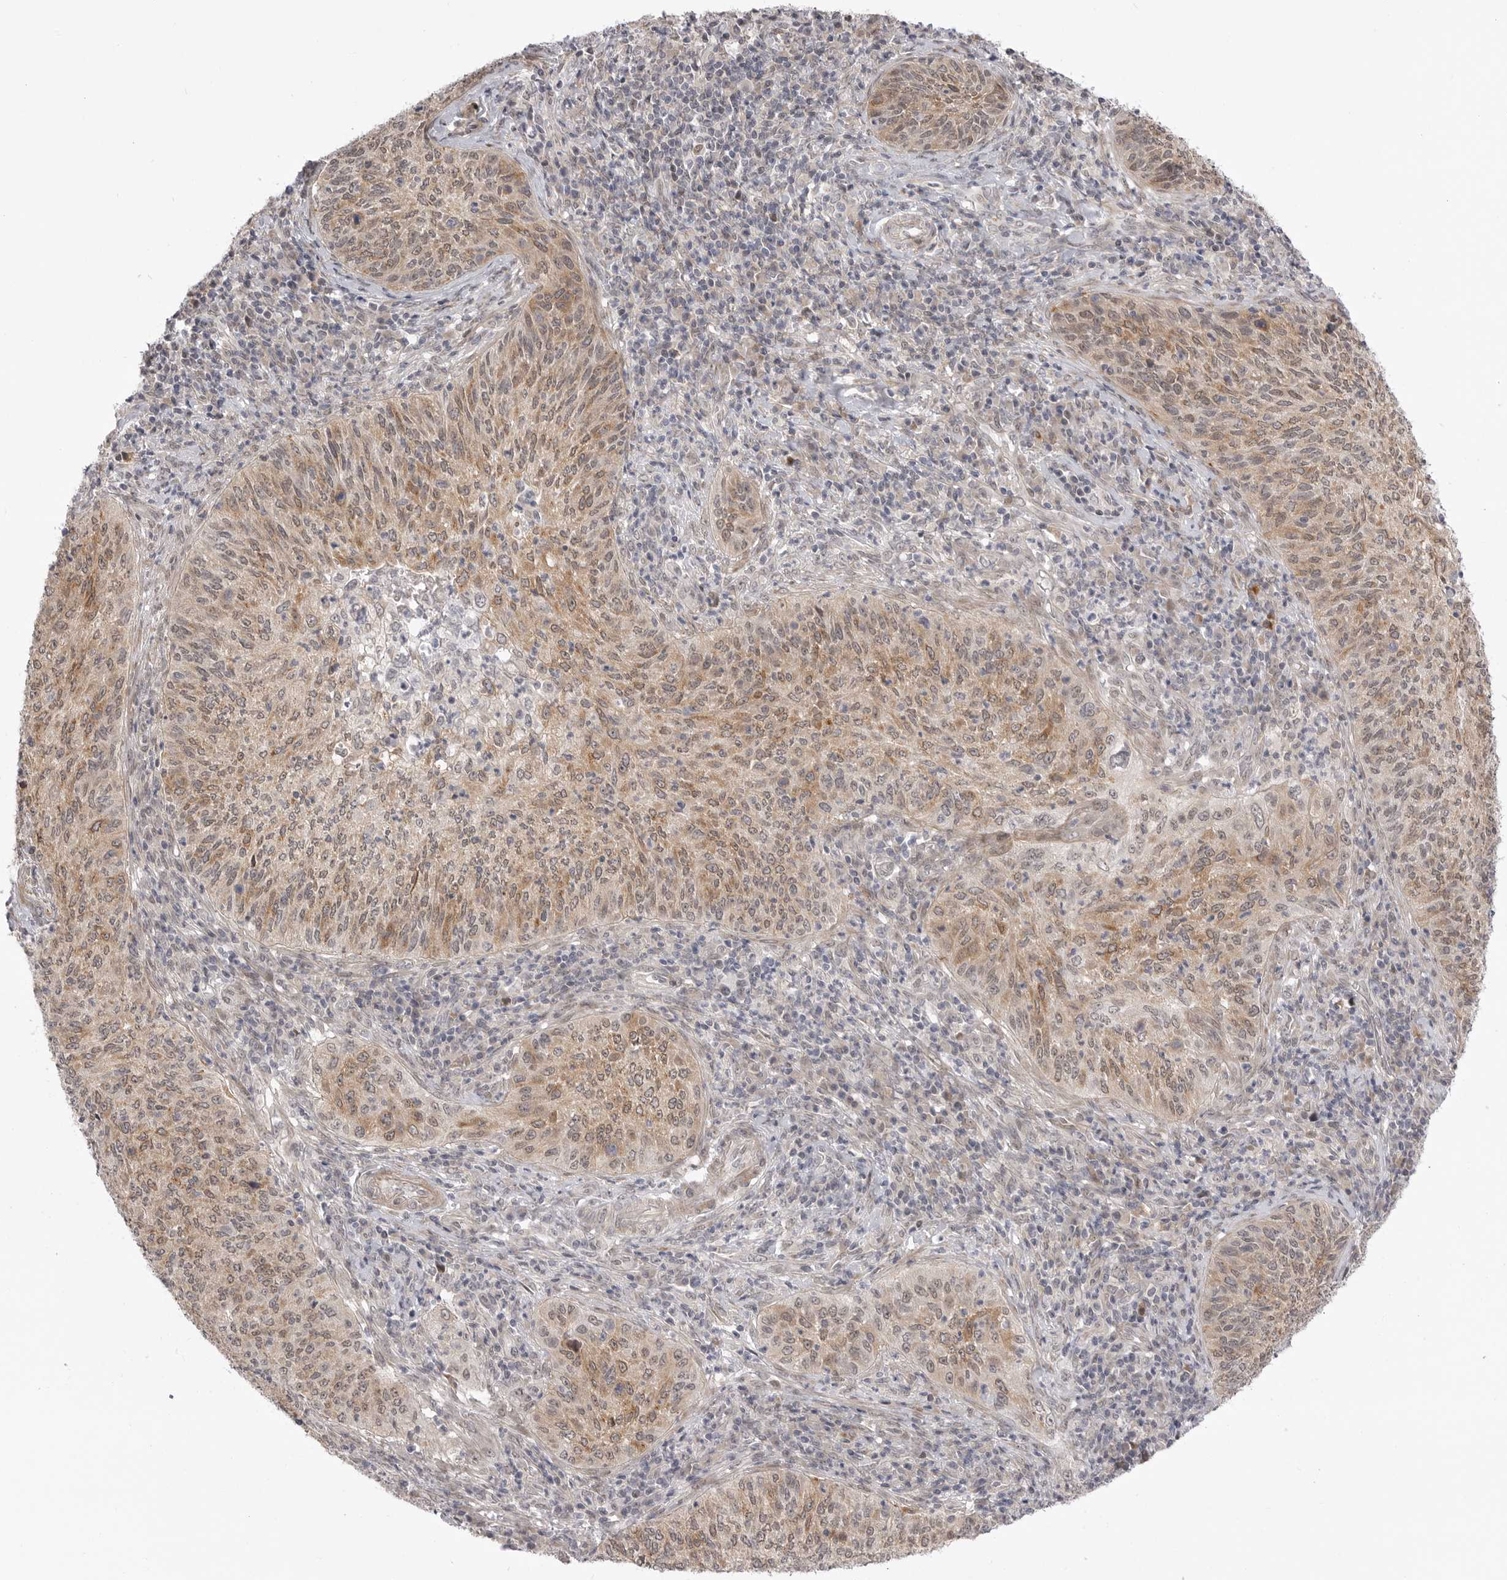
{"staining": {"intensity": "moderate", "quantity": ">75%", "location": "cytoplasmic/membranous,nuclear"}, "tissue": "cervical cancer", "cell_type": "Tumor cells", "image_type": "cancer", "snomed": [{"axis": "morphology", "description": "Squamous cell carcinoma, NOS"}, {"axis": "topography", "description": "Cervix"}], "caption": "A micrograph of human cervical cancer (squamous cell carcinoma) stained for a protein demonstrates moderate cytoplasmic/membranous and nuclear brown staining in tumor cells.", "gene": "GGT6", "patient": {"sex": "female", "age": 30}}